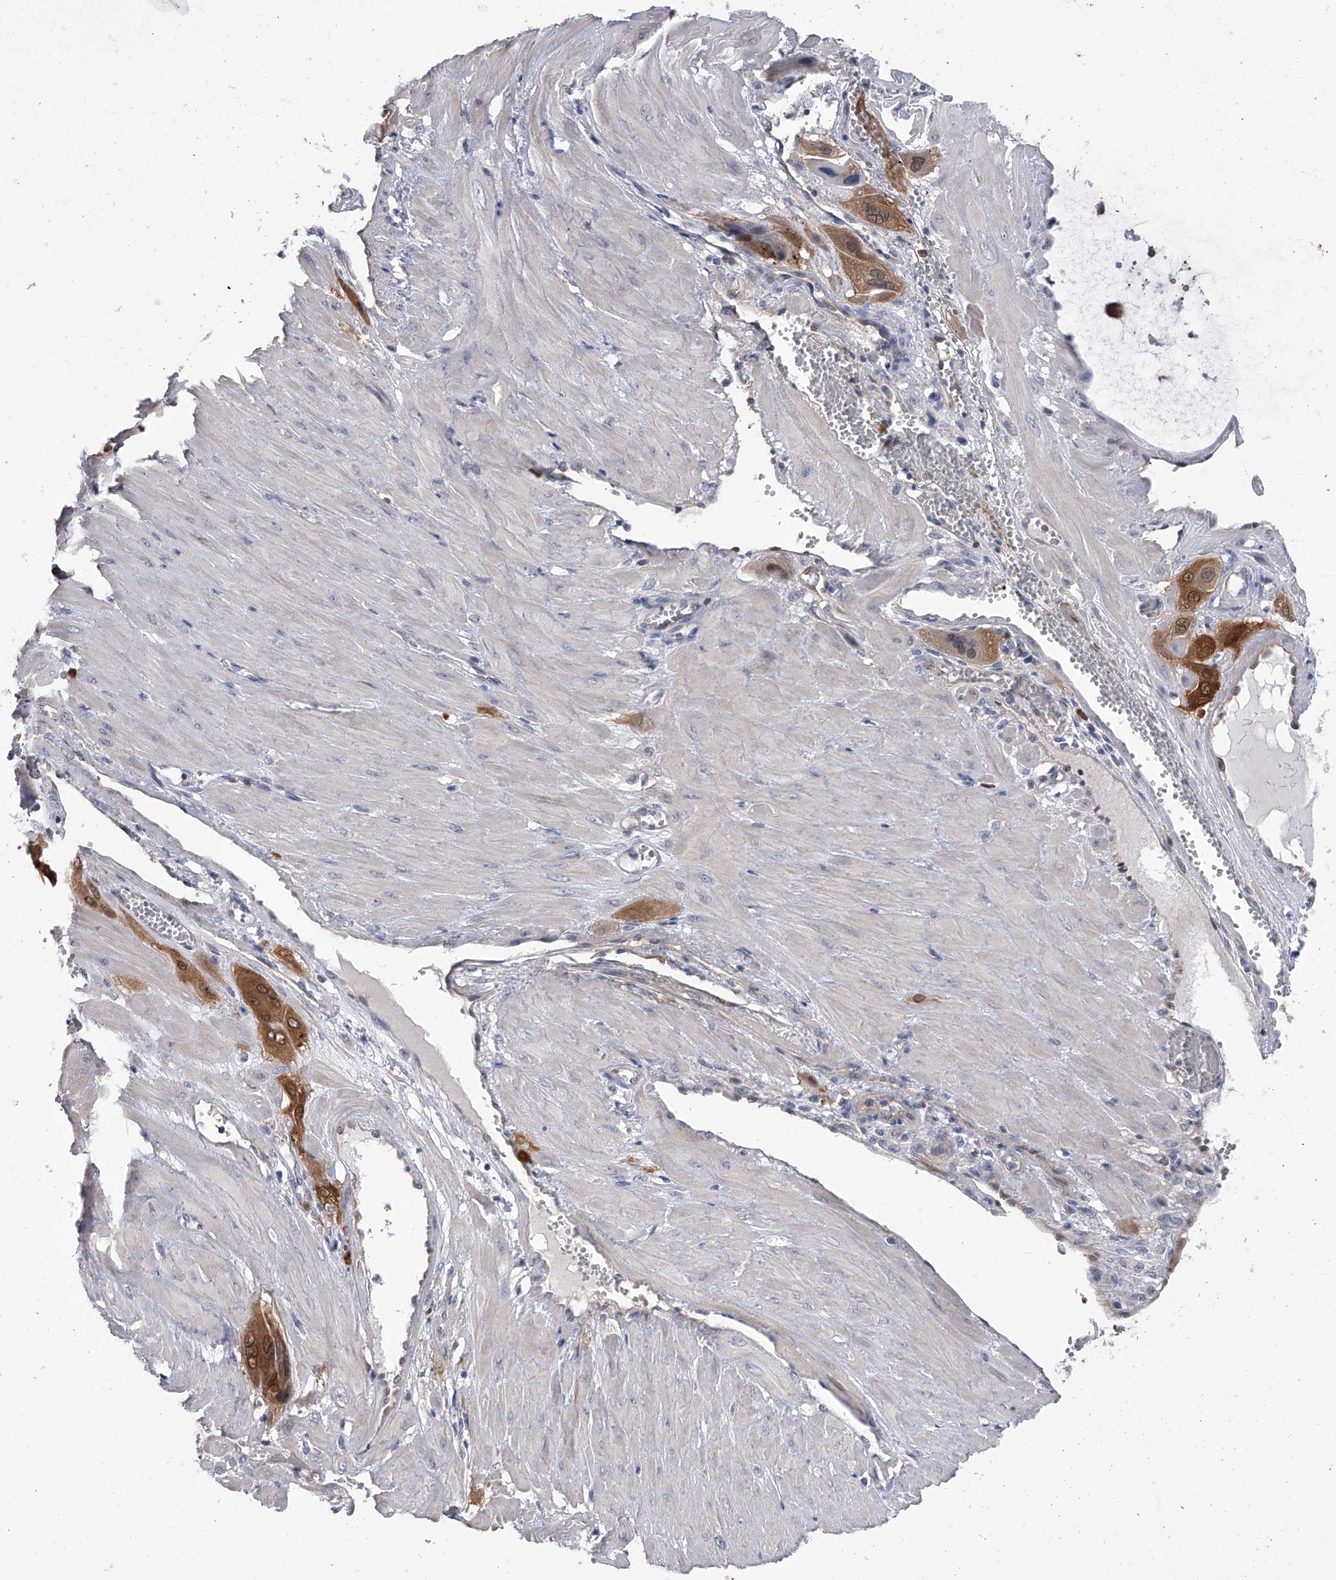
{"staining": {"intensity": "strong", "quantity": ">75%", "location": "cytoplasmic/membranous,nuclear"}, "tissue": "cervical cancer", "cell_type": "Tumor cells", "image_type": "cancer", "snomed": [{"axis": "morphology", "description": "Squamous cell carcinoma, NOS"}, {"axis": "topography", "description": "Cervix"}], "caption": "Immunohistochemistry (IHC) image of neoplastic tissue: human cervical cancer (squamous cell carcinoma) stained using immunohistochemistry exhibits high levels of strong protein expression localized specifically in the cytoplasmic/membranous and nuclear of tumor cells, appearing as a cytoplasmic/membranous and nuclear brown color.", "gene": "SERPINB9", "patient": {"sex": "female", "age": 34}}